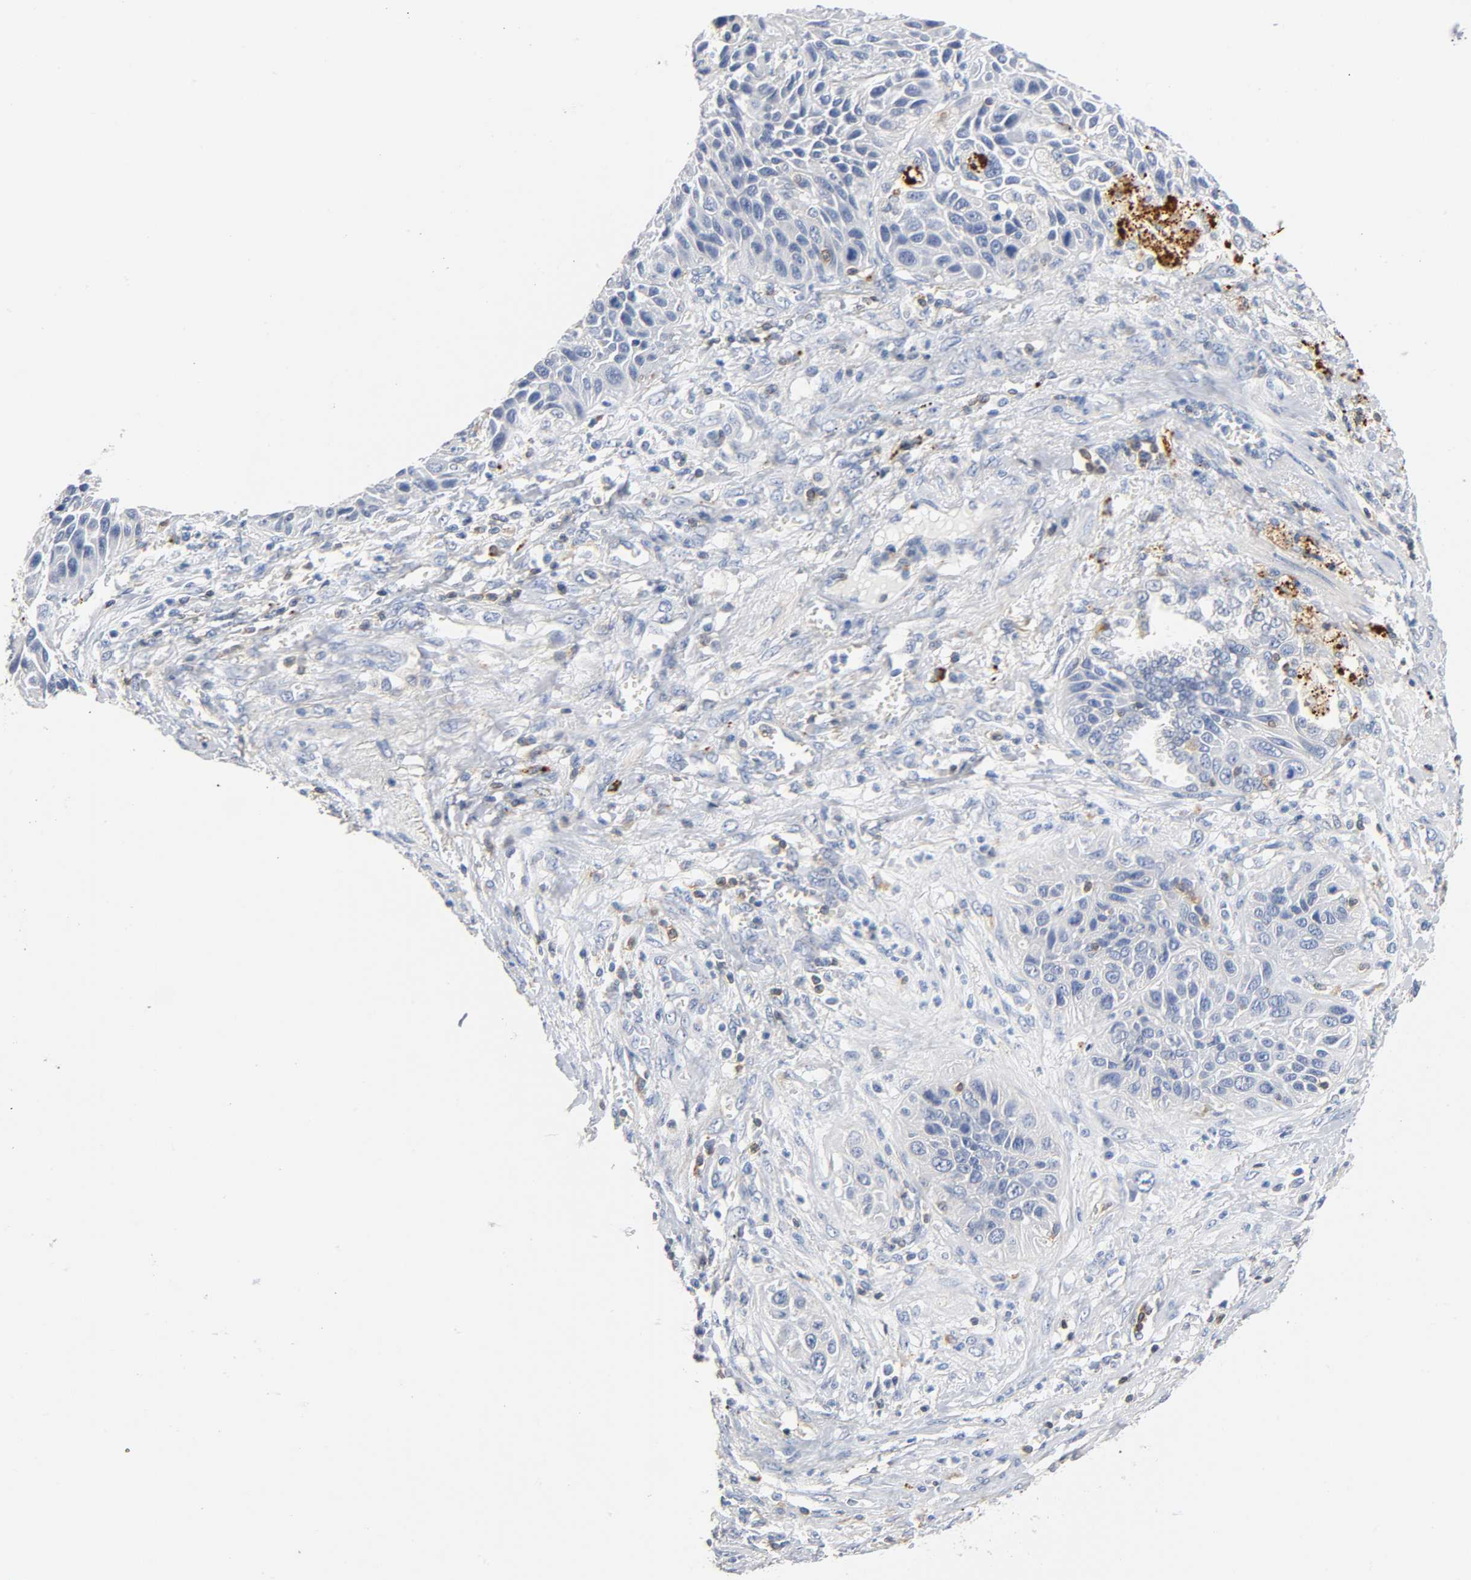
{"staining": {"intensity": "negative", "quantity": "none", "location": "none"}, "tissue": "lung cancer", "cell_type": "Tumor cells", "image_type": "cancer", "snomed": [{"axis": "morphology", "description": "Squamous cell carcinoma, NOS"}, {"axis": "topography", "description": "Lung"}], "caption": "This photomicrograph is of squamous cell carcinoma (lung) stained with immunohistochemistry (IHC) to label a protein in brown with the nuclei are counter-stained blue. There is no positivity in tumor cells.", "gene": "UCKL1", "patient": {"sex": "female", "age": 76}}